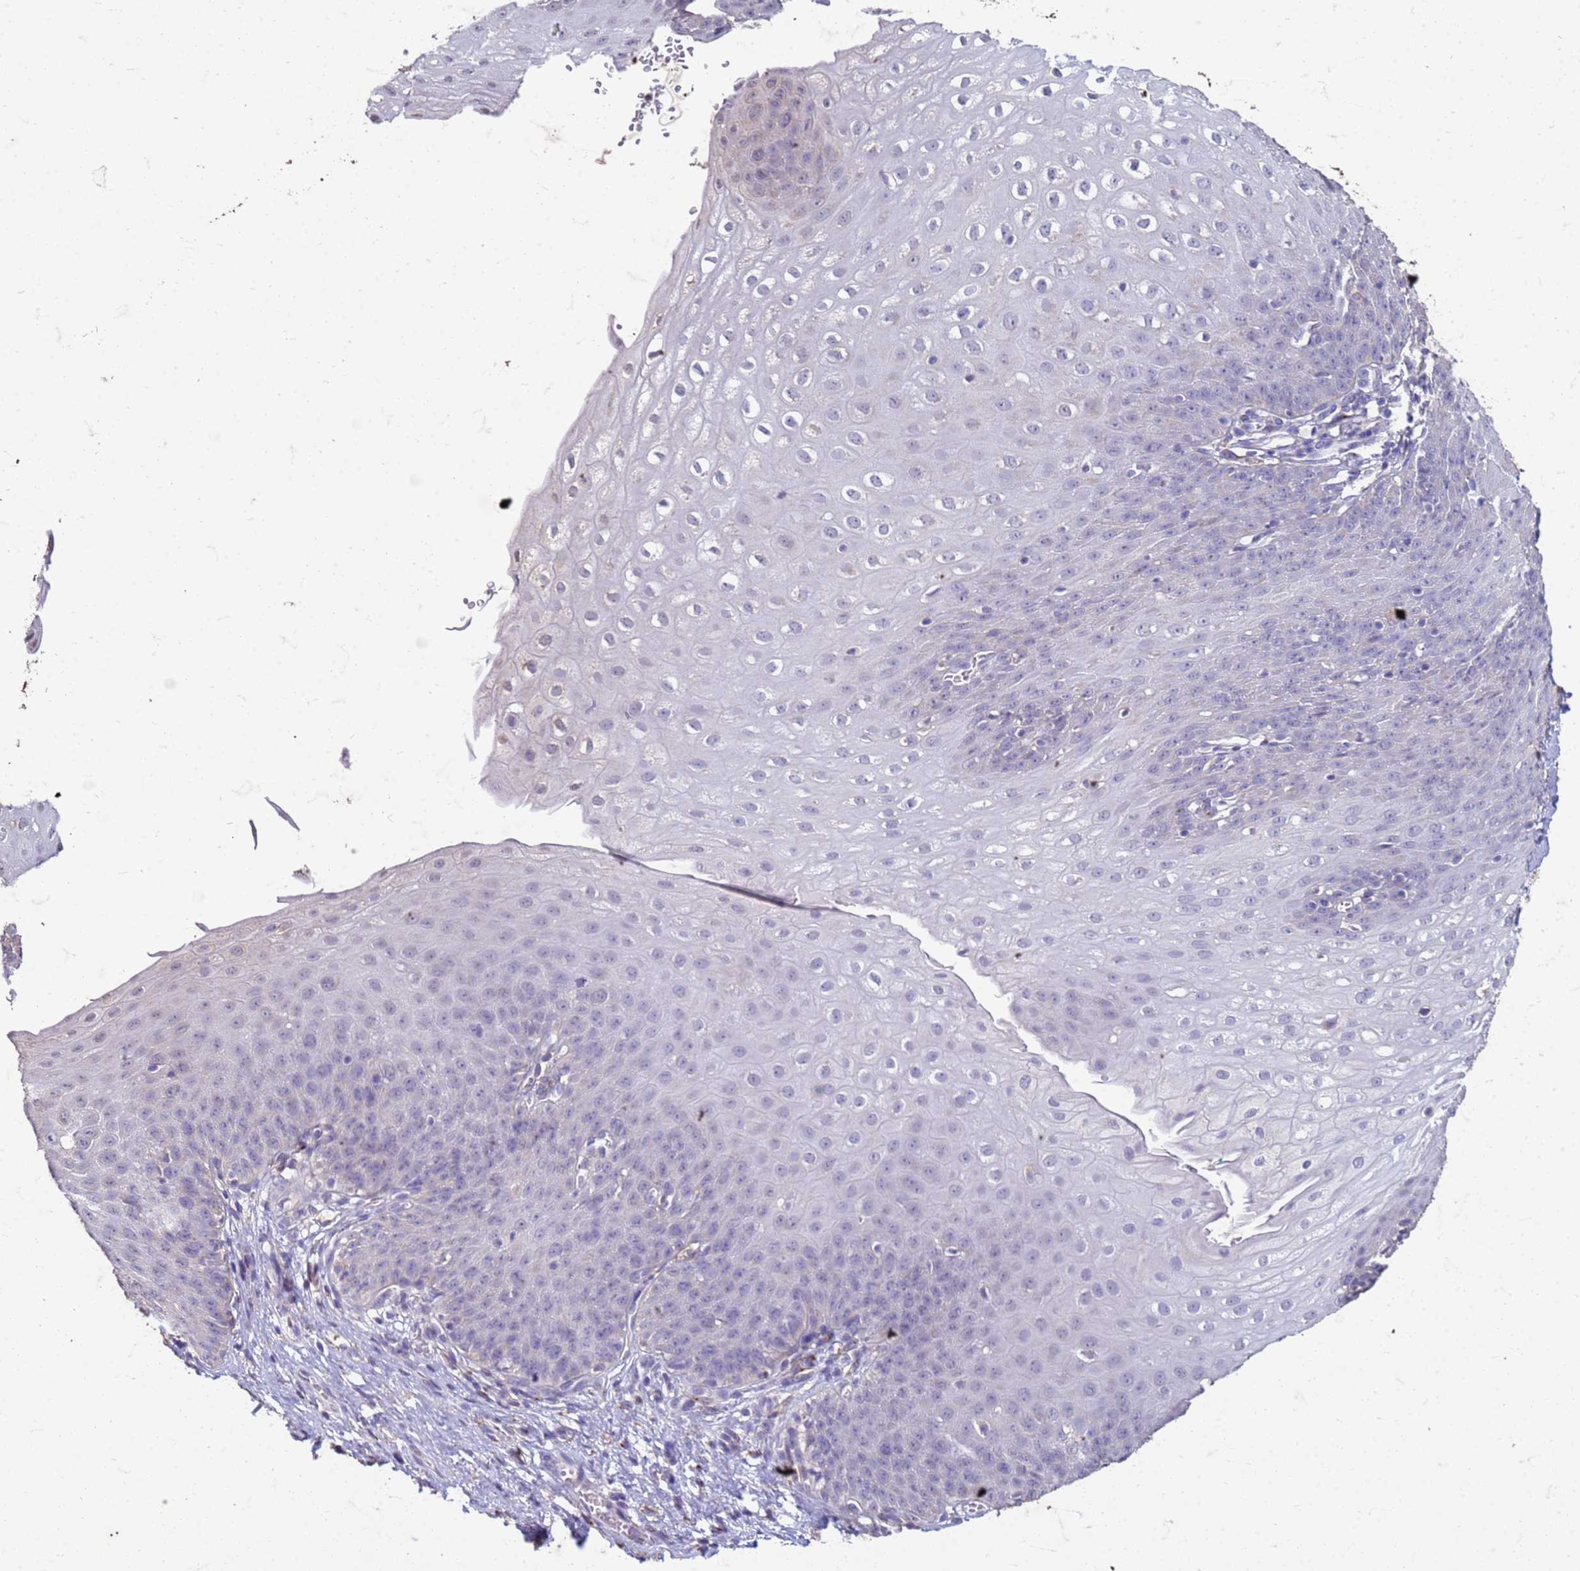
{"staining": {"intensity": "negative", "quantity": "none", "location": "none"}, "tissue": "esophagus", "cell_type": "Squamous epithelial cells", "image_type": "normal", "snomed": [{"axis": "morphology", "description": "Normal tissue, NOS"}, {"axis": "topography", "description": "Esophagus"}], "caption": "Immunohistochemistry (IHC) of normal esophagus displays no staining in squamous epithelial cells. (Brightfield microscopy of DAB immunohistochemistry at high magnification).", "gene": "SLC25A15", "patient": {"sex": "male", "age": 71}}